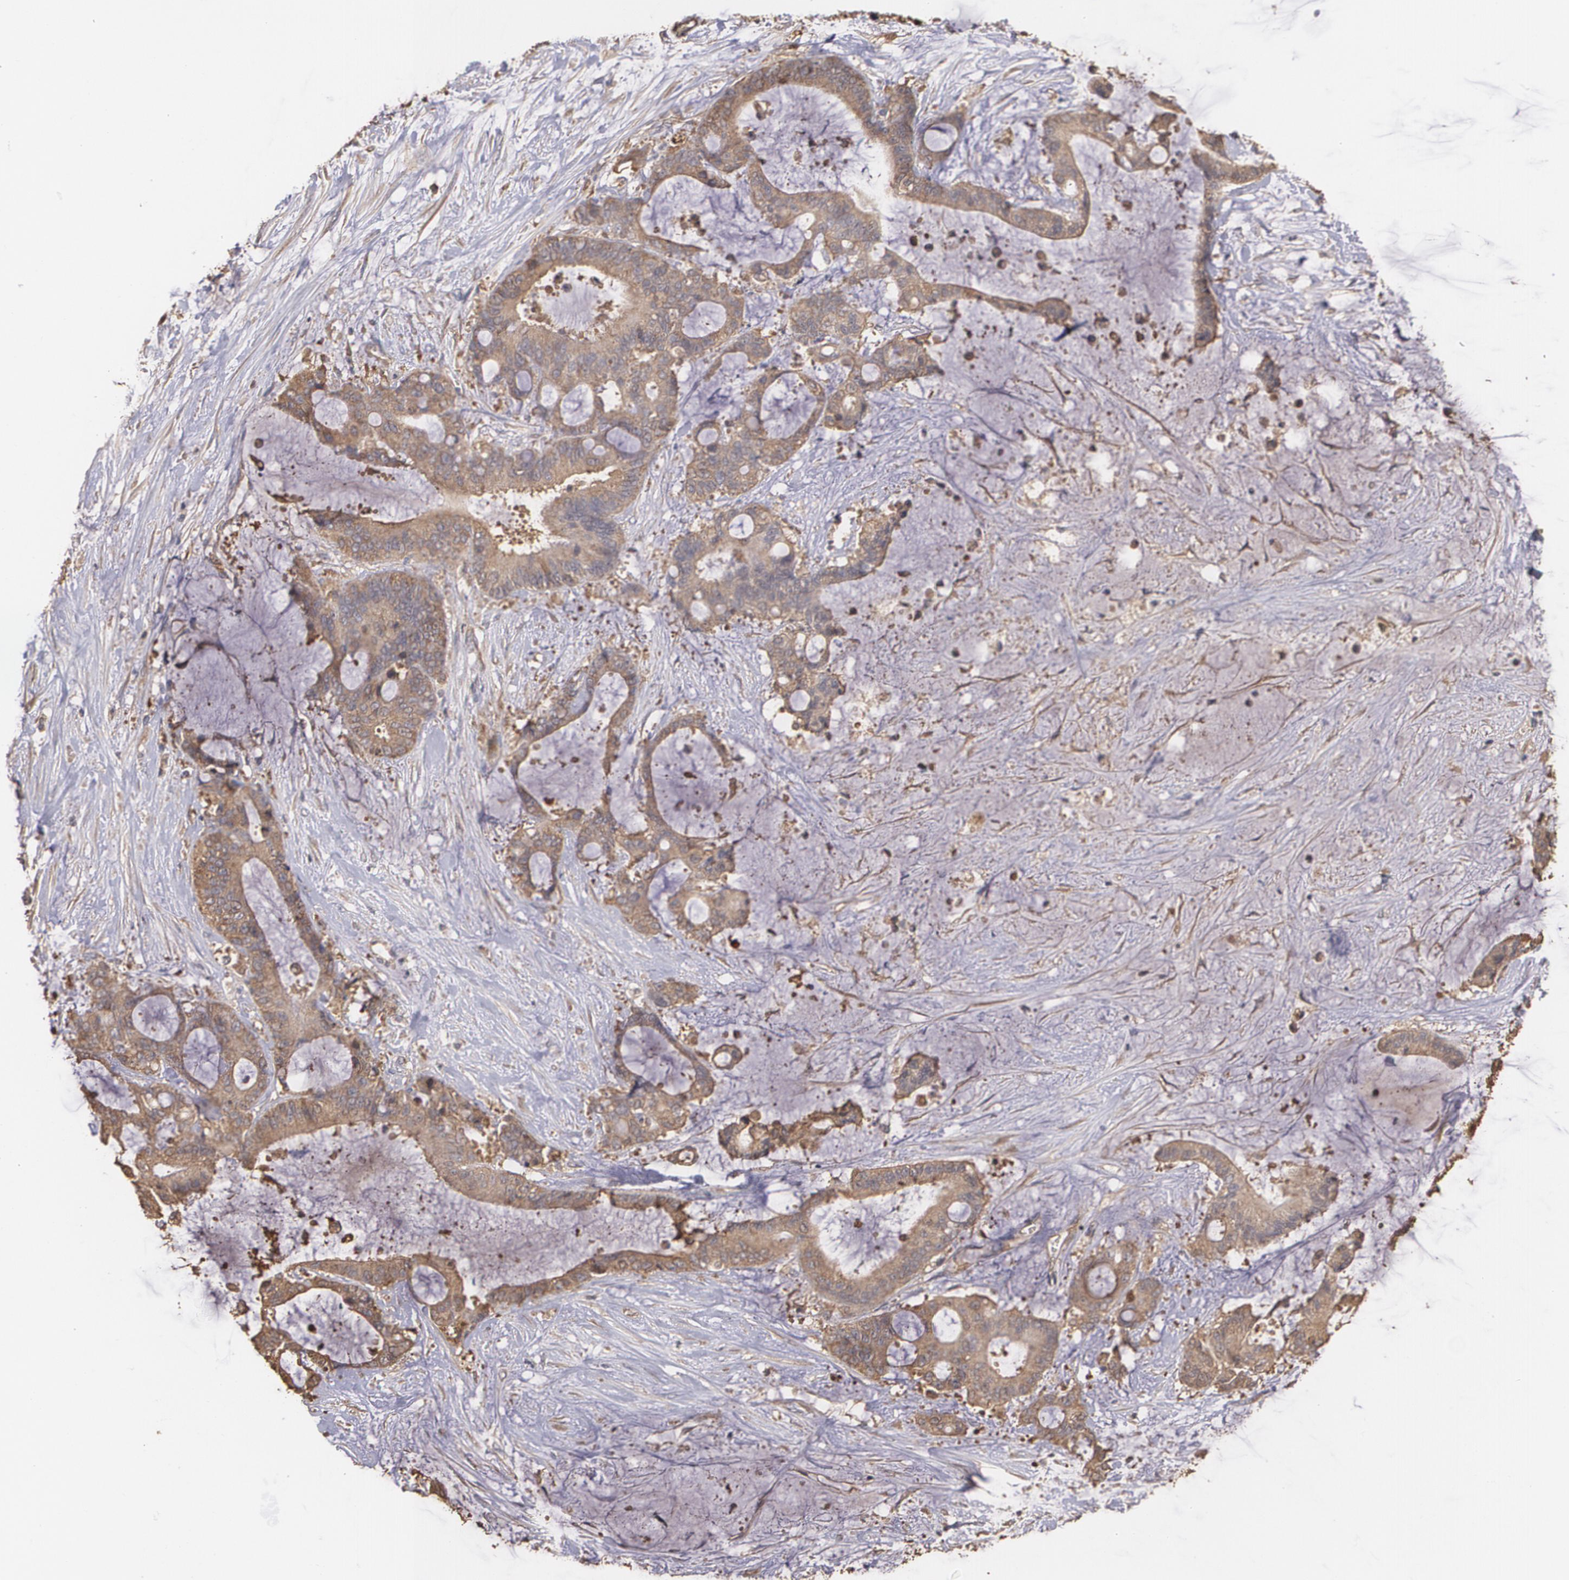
{"staining": {"intensity": "moderate", "quantity": ">75%", "location": "cytoplasmic/membranous"}, "tissue": "liver cancer", "cell_type": "Tumor cells", "image_type": "cancer", "snomed": [{"axis": "morphology", "description": "Cholangiocarcinoma"}, {"axis": "topography", "description": "Liver"}], "caption": "Brown immunohistochemical staining in human liver cancer demonstrates moderate cytoplasmic/membranous positivity in about >75% of tumor cells.", "gene": "PON1", "patient": {"sex": "female", "age": 73}}